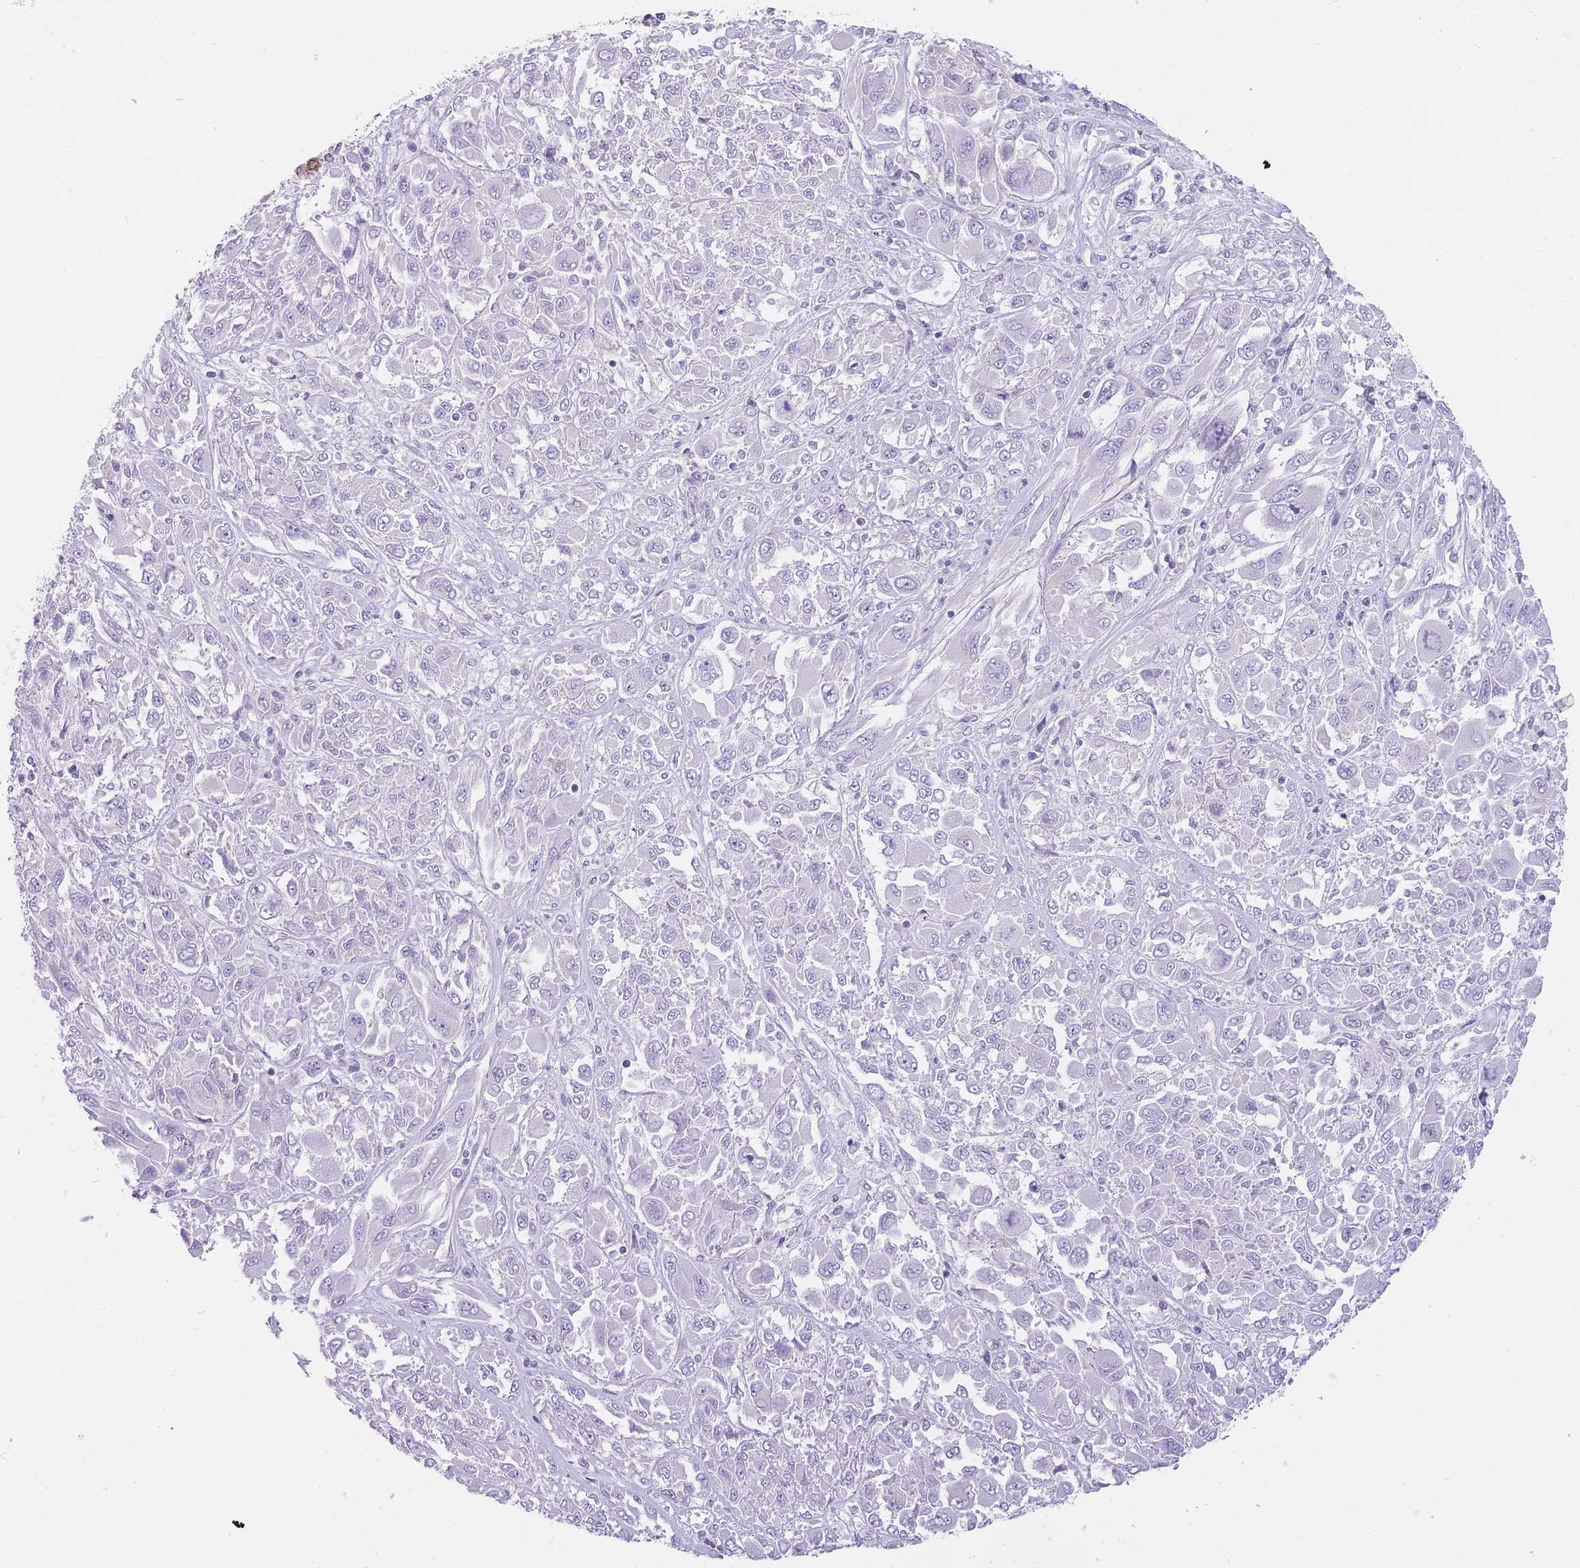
{"staining": {"intensity": "negative", "quantity": "none", "location": "none"}, "tissue": "melanoma", "cell_type": "Tumor cells", "image_type": "cancer", "snomed": [{"axis": "morphology", "description": "Malignant melanoma, NOS"}, {"axis": "topography", "description": "Skin"}], "caption": "This is an immunohistochemistry (IHC) micrograph of malignant melanoma. There is no staining in tumor cells.", "gene": "OR11H12", "patient": {"sex": "female", "age": 91}}